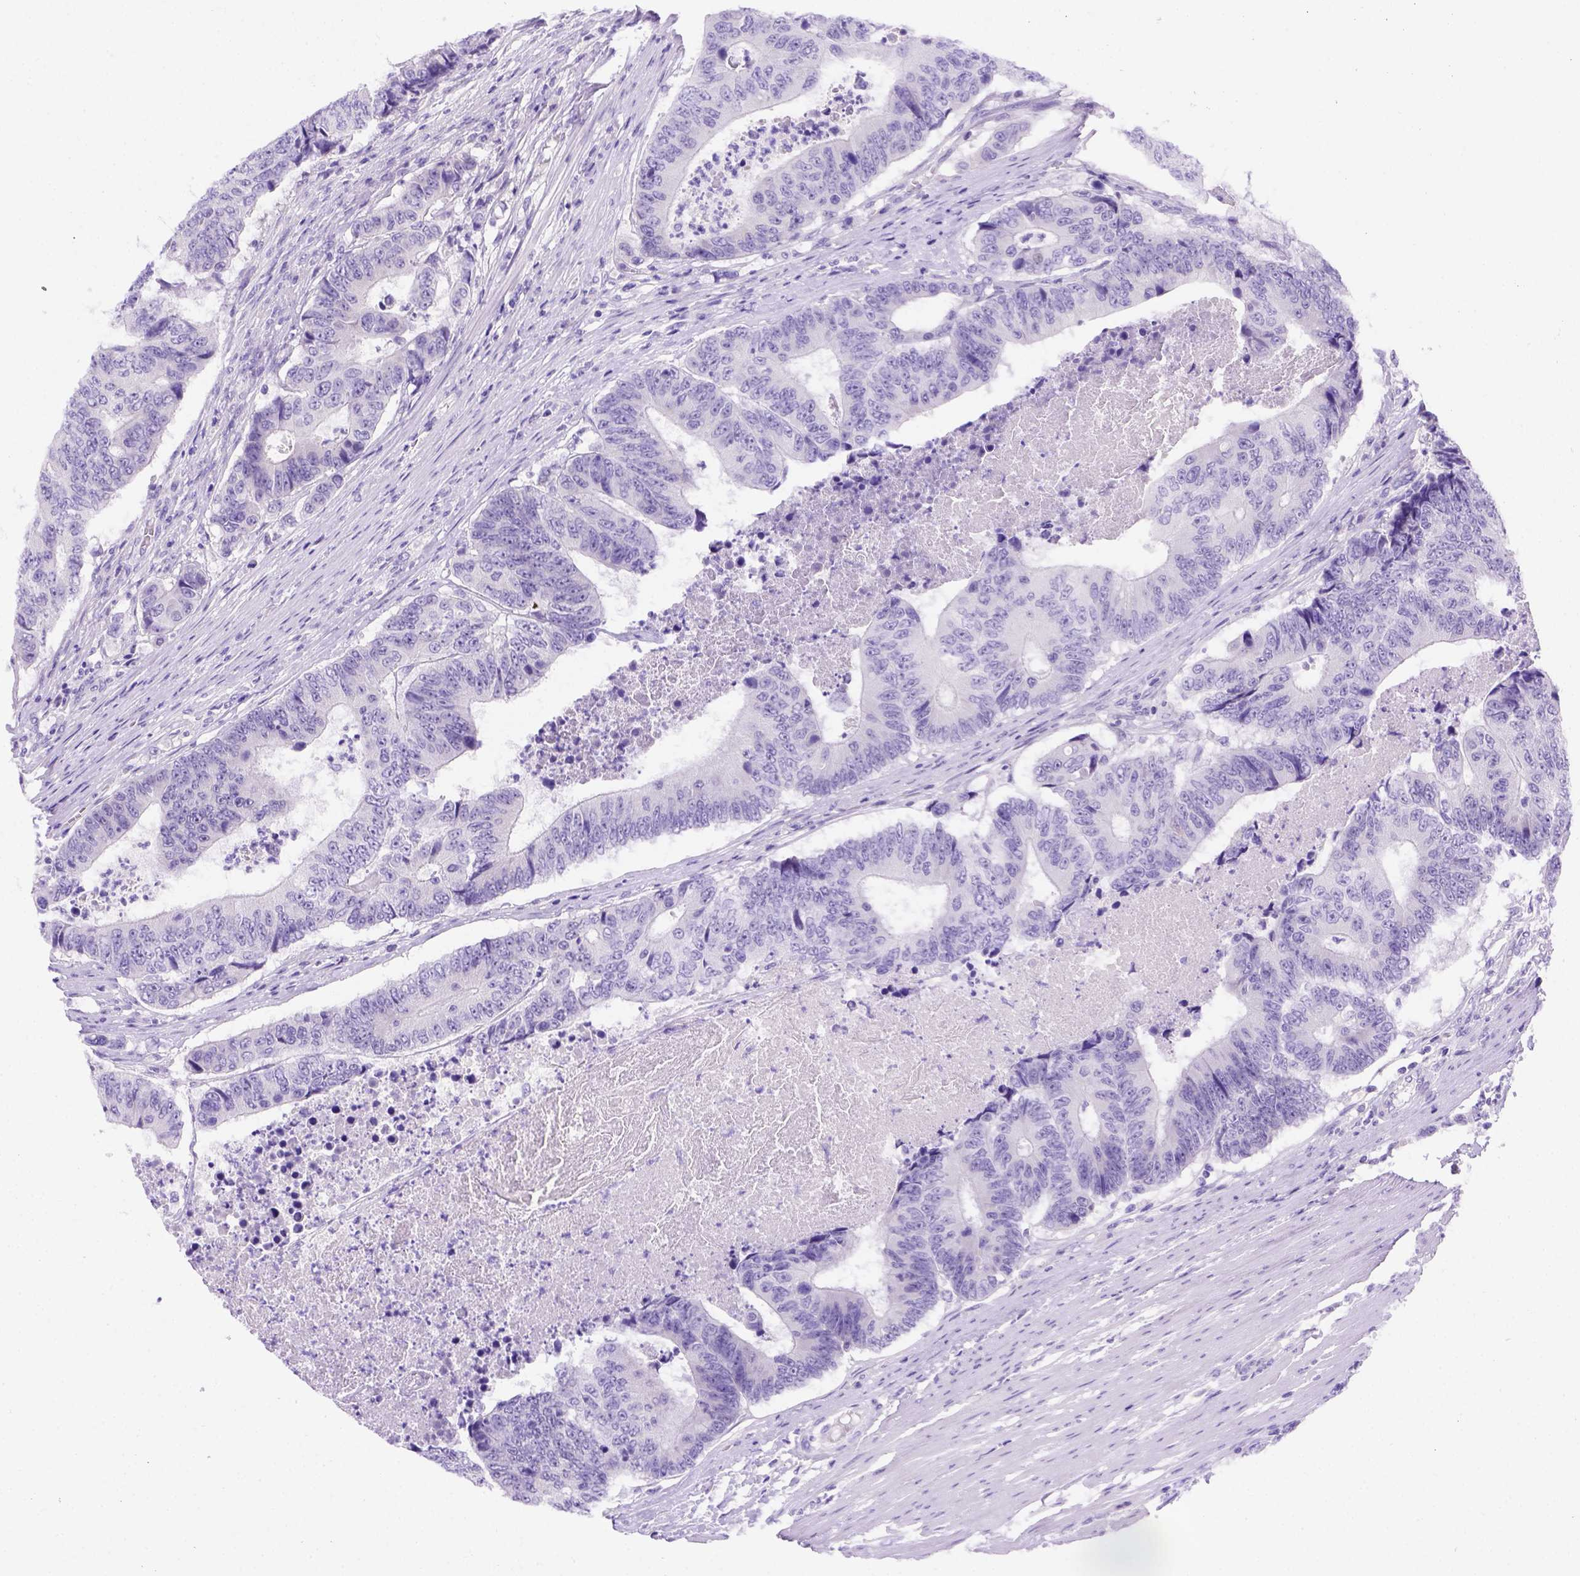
{"staining": {"intensity": "negative", "quantity": "none", "location": "none"}, "tissue": "colorectal cancer", "cell_type": "Tumor cells", "image_type": "cancer", "snomed": [{"axis": "morphology", "description": "Adenocarcinoma, NOS"}, {"axis": "topography", "description": "Colon"}], "caption": "Immunohistochemical staining of human colorectal adenocarcinoma exhibits no significant staining in tumor cells.", "gene": "FOXI1", "patient": {"sex": "female", "age": 48}}